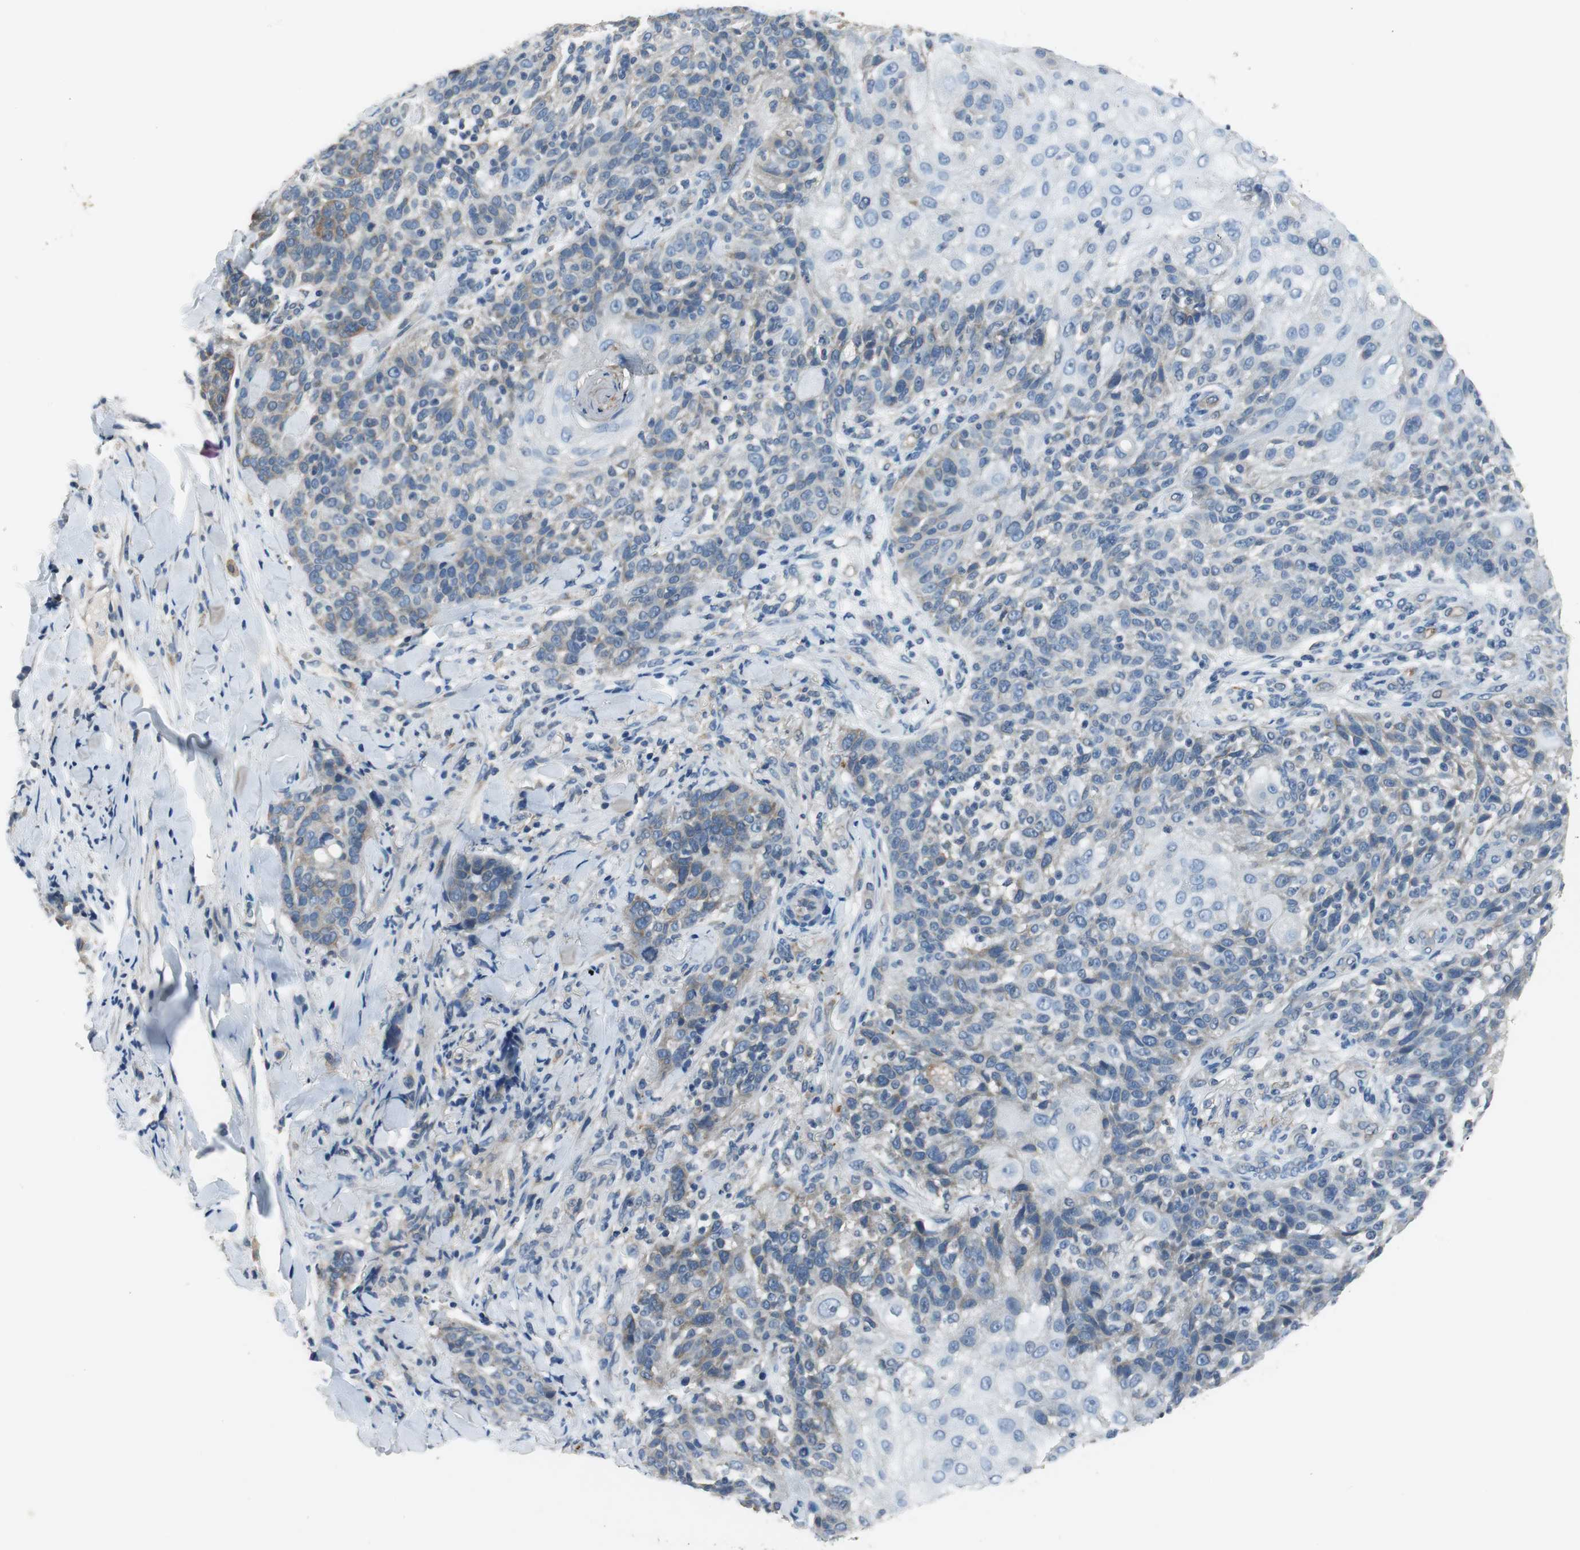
{"staining": {"intensity": "weak", "quantity": "<25%", "location": "cytoplasmic/membranous"}, "tissue": "skin cancer", "cell_type": "Tumor cells", "image_type": "cancer", "snomed": [{"axis": "morphology", "description": "Normal tissue, NOS"}, {"axis": "morphology", "description": "Squamous cell carcinoma, NOS"}, {"axis": "topography", "description": "Skin"}], "caption": "An image of human squamous cell carcinoma (skin) is negative for staining in tumor cells.", "gene": "MTIF2", "patient": {"sex": "female", "age": 83}}